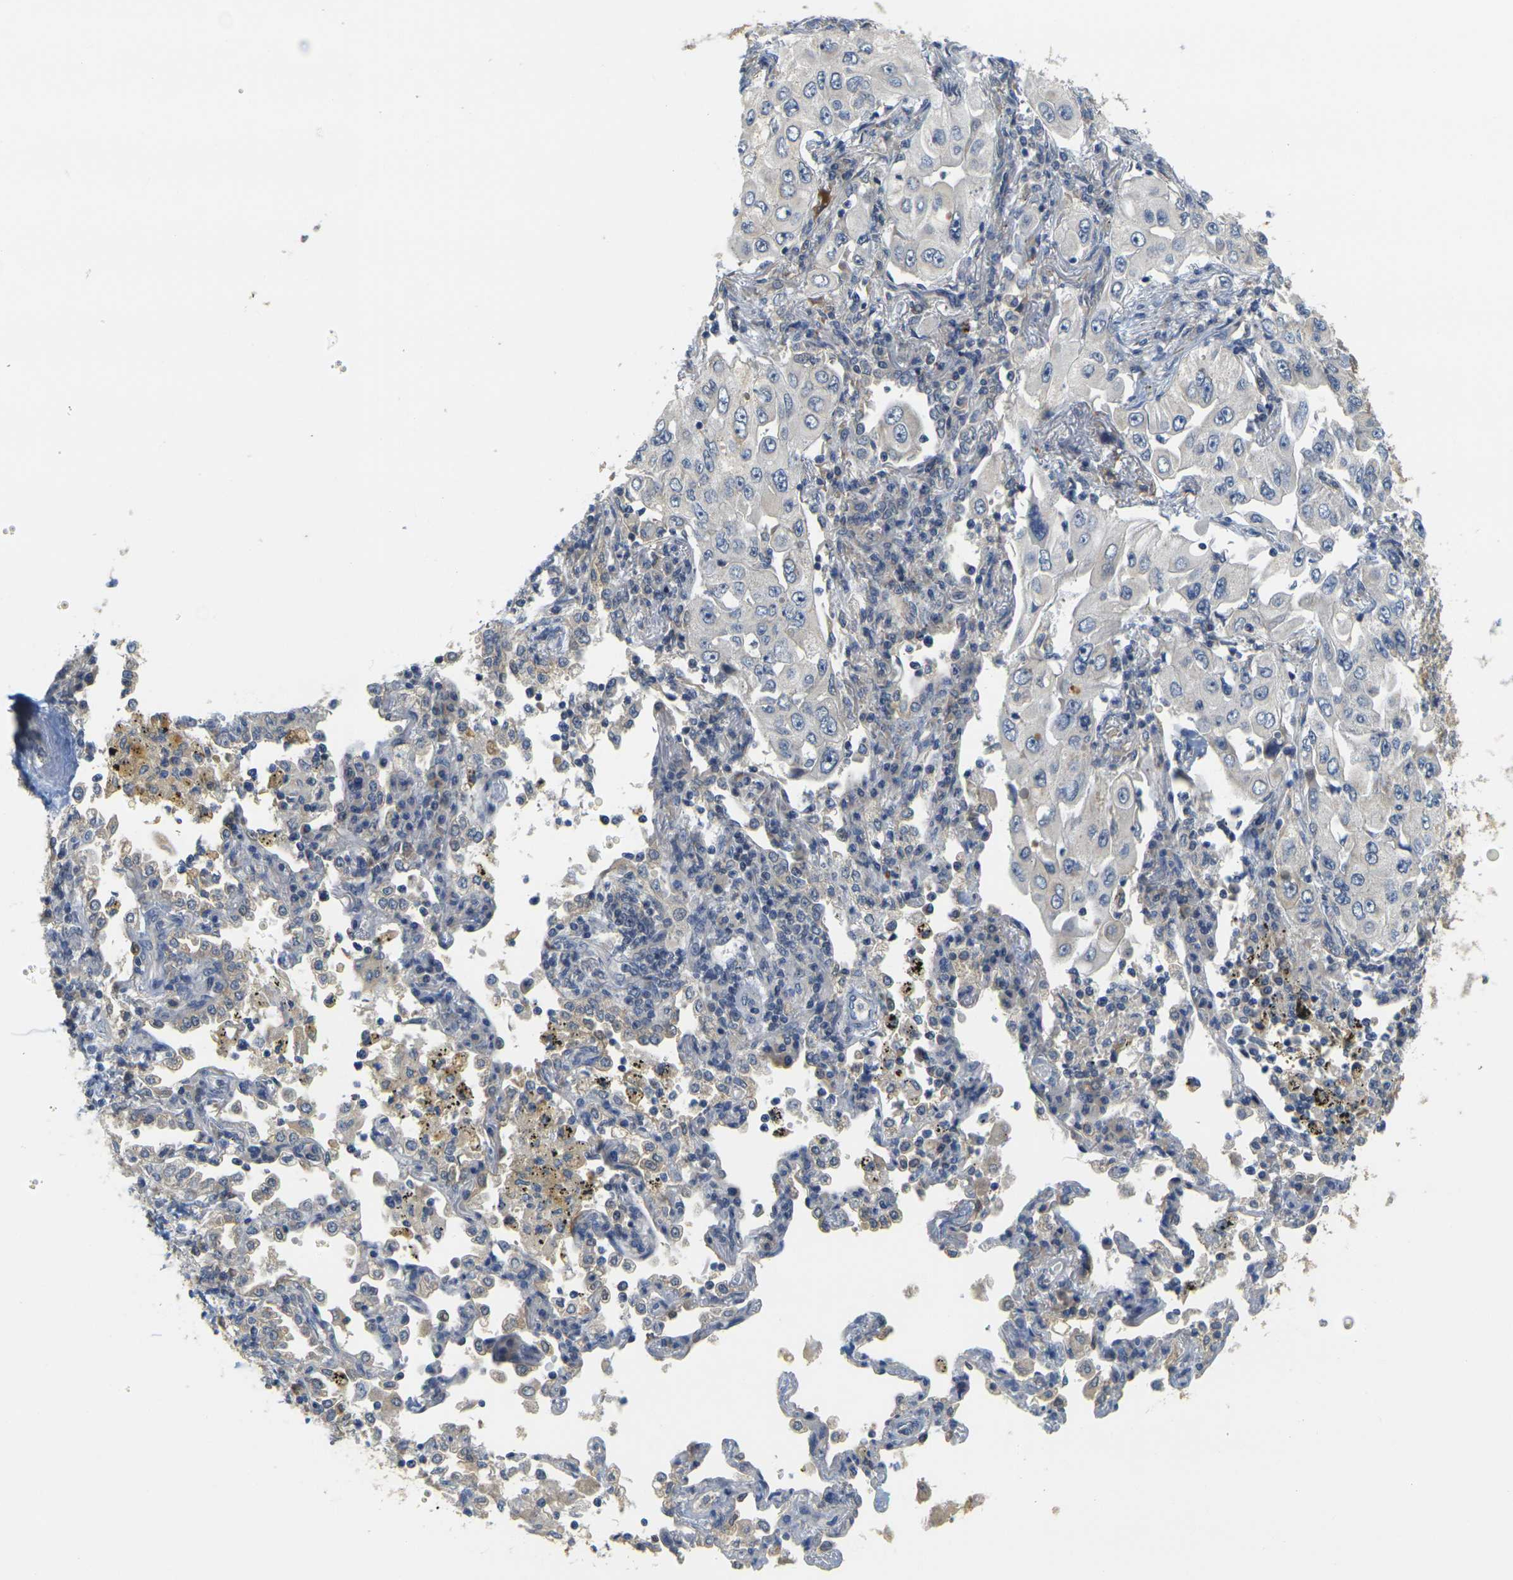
{"staining": {"intensity": "negative", "quantity": "none", "location": "none"}, "tissue": "lung cancer", "cell_type": "Tumor cells", "image_type": "cancer", "snomed": [{"axis": "morphology", "description": "Adenocarcinoma, NOS"}, {"axis": "topography", "description": "Lung"}], "caption": "Tumor cells show no significant protein staining in adenocarcinoma (lung).", "gene": "GDAP1", "patient": {"sex": "male", "age": 84}}